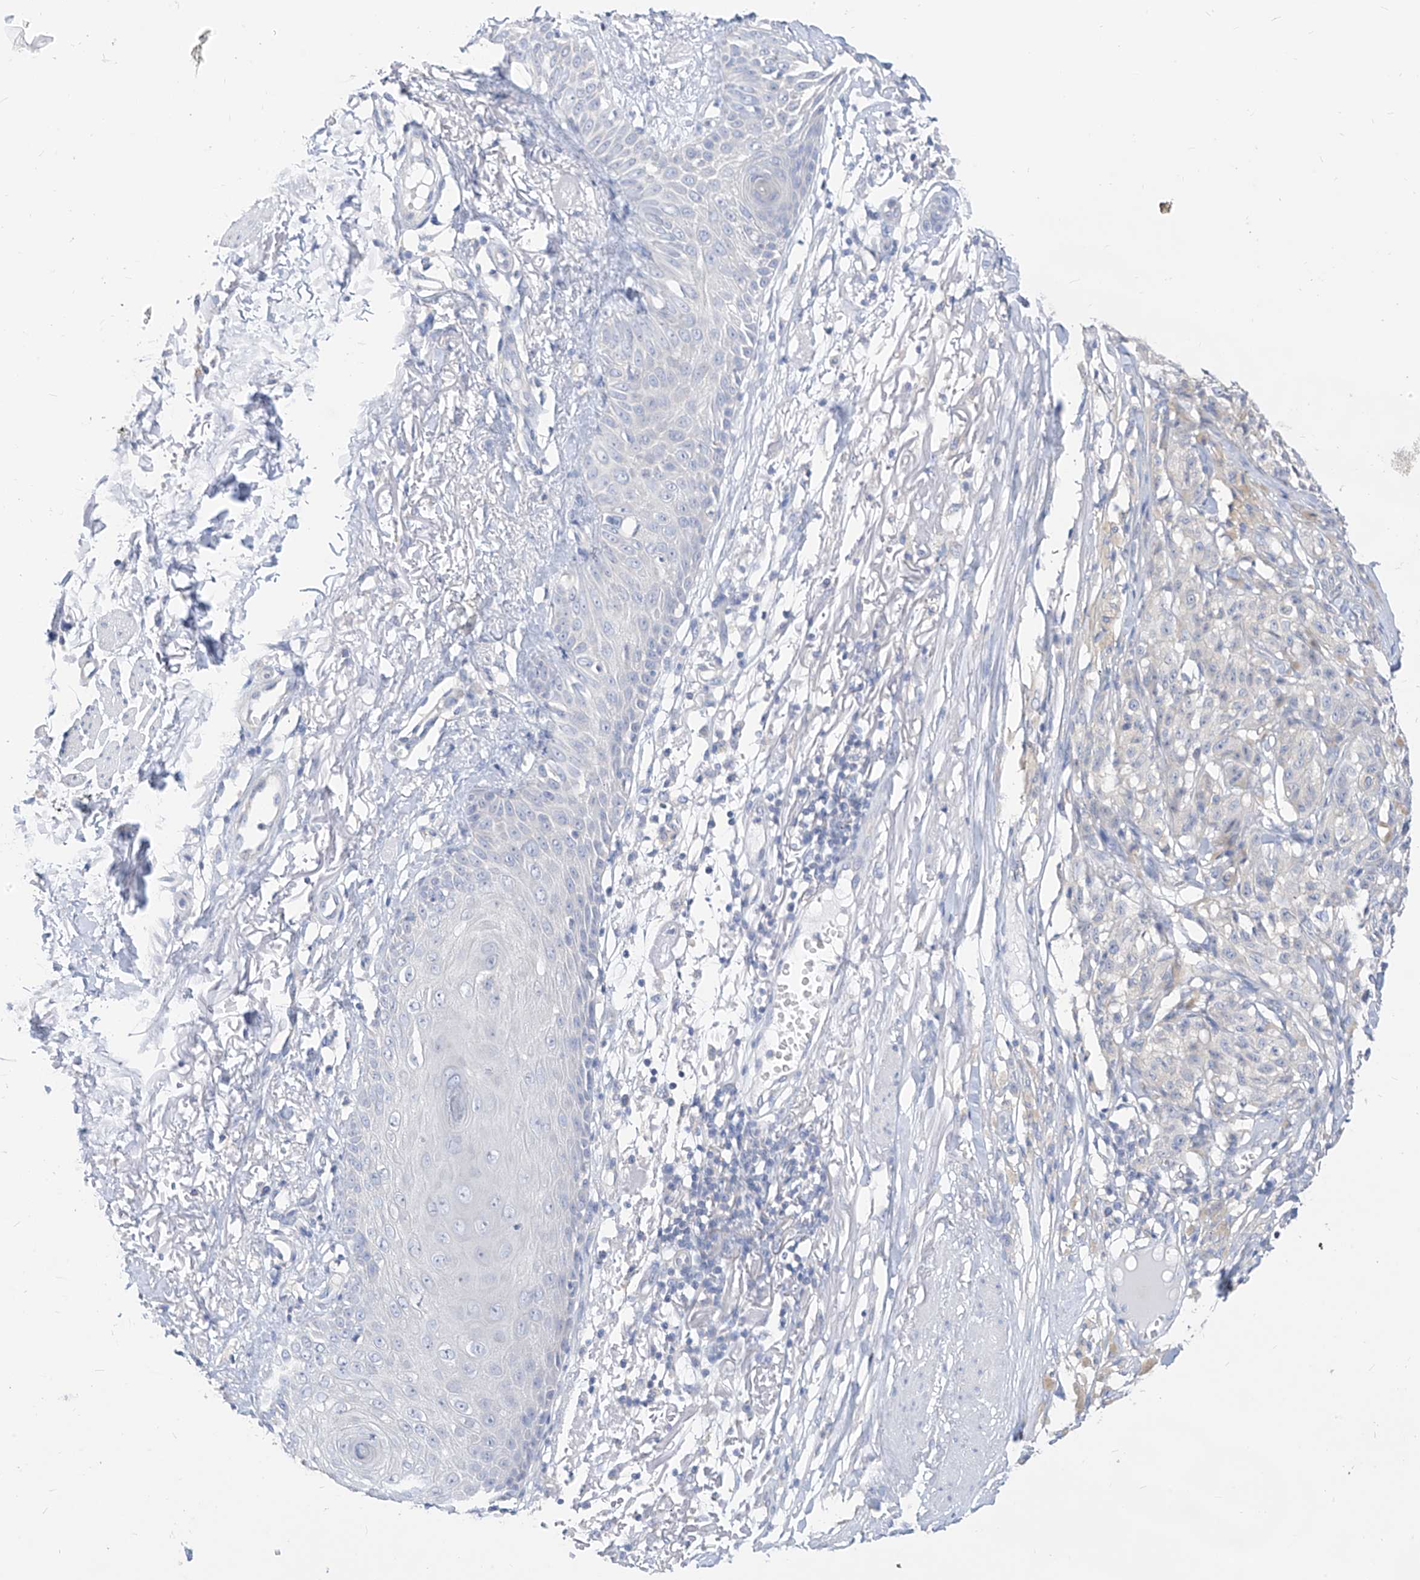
{"staining": {"intensity": "negative", "quantity": "none", "location": "none"}, "tissue": "melanoma", "cell_type": "Tumor cells", "image_type": "cancer", "snomed": [{"axis": "morphology", "description": "Malignant melanoma, NOS"}, {"axis": "topography", "description": "Skin"}], "caption": "Micrograph shows no significant protein positivity in tumor cells of malignant melanoma. (Stains: DAB (3,3'-diaminobenzidine) IHC with hematoxylin counter stain, Microscopy: brightfield microscopy at high magnification).", "gene": "ZZEF1", "patient": {"sex": "female", "age": 82}}